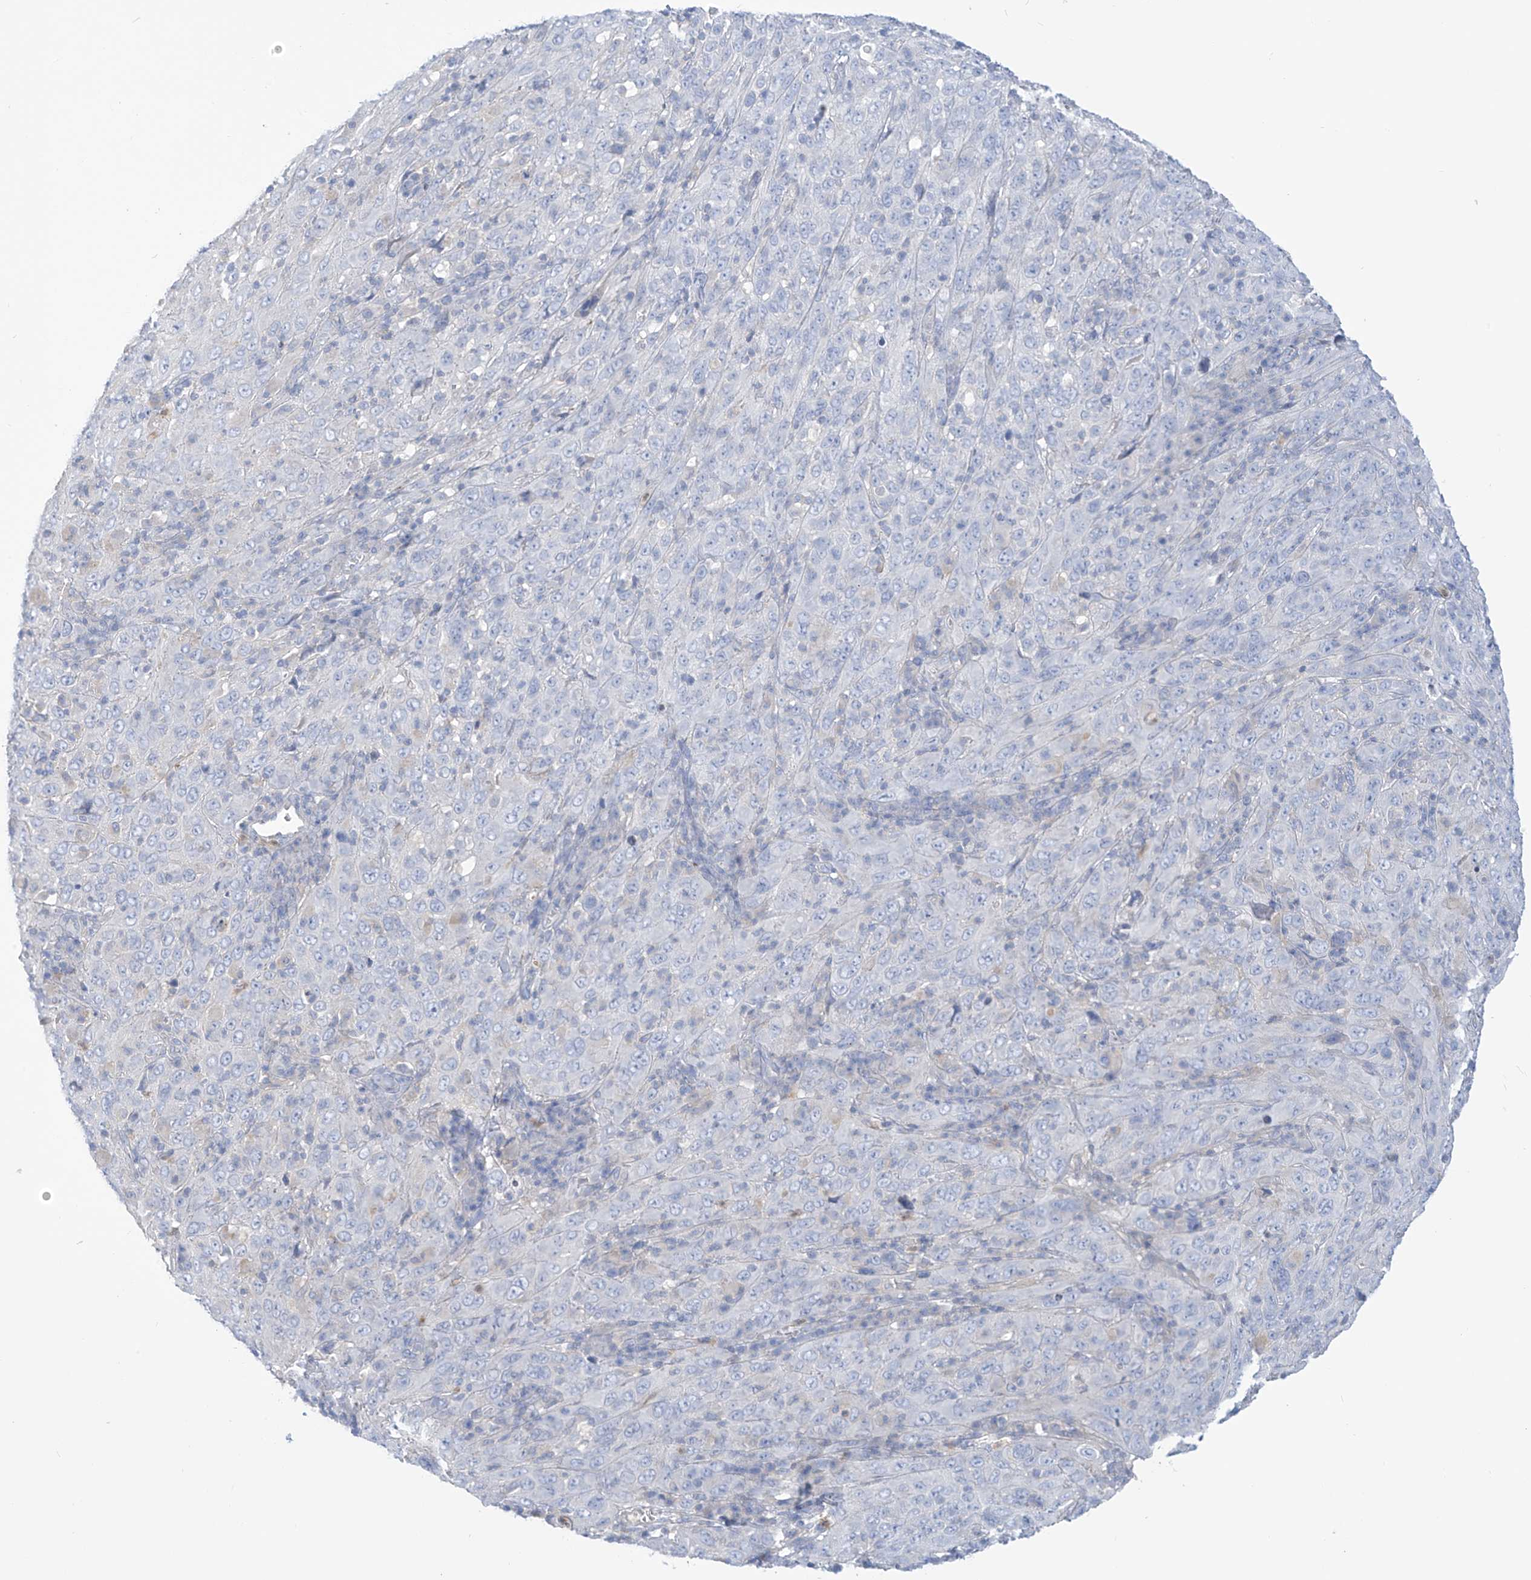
{"staining": {"intensity": "negative", "quantity": "none", "location": "none"}, "tissue": "cervical cancer", "cell_type": "Tumor cells", "image_type": "cancer", "snomed": [{"axis": "morphology", "description": "Squamous cell carcinoma, NOS"}, {"axis": "topography", "description": "Cervix"}], "caption": "High magnification brightfield microscopy of cervical cancer stained with DAB (3,3'-diaminobenzidine) (brown) and counterstained with hematoxylin (blue): tumor cells show no significant expression. (Stains: DAB (3,3'-diaminobenzidine) IHC with hematoxylin counter stain, Microscopy: brightfield microscopy at high magnification).", "gene": "FABP2", "patient": {"sex": "female", "age": 46}}